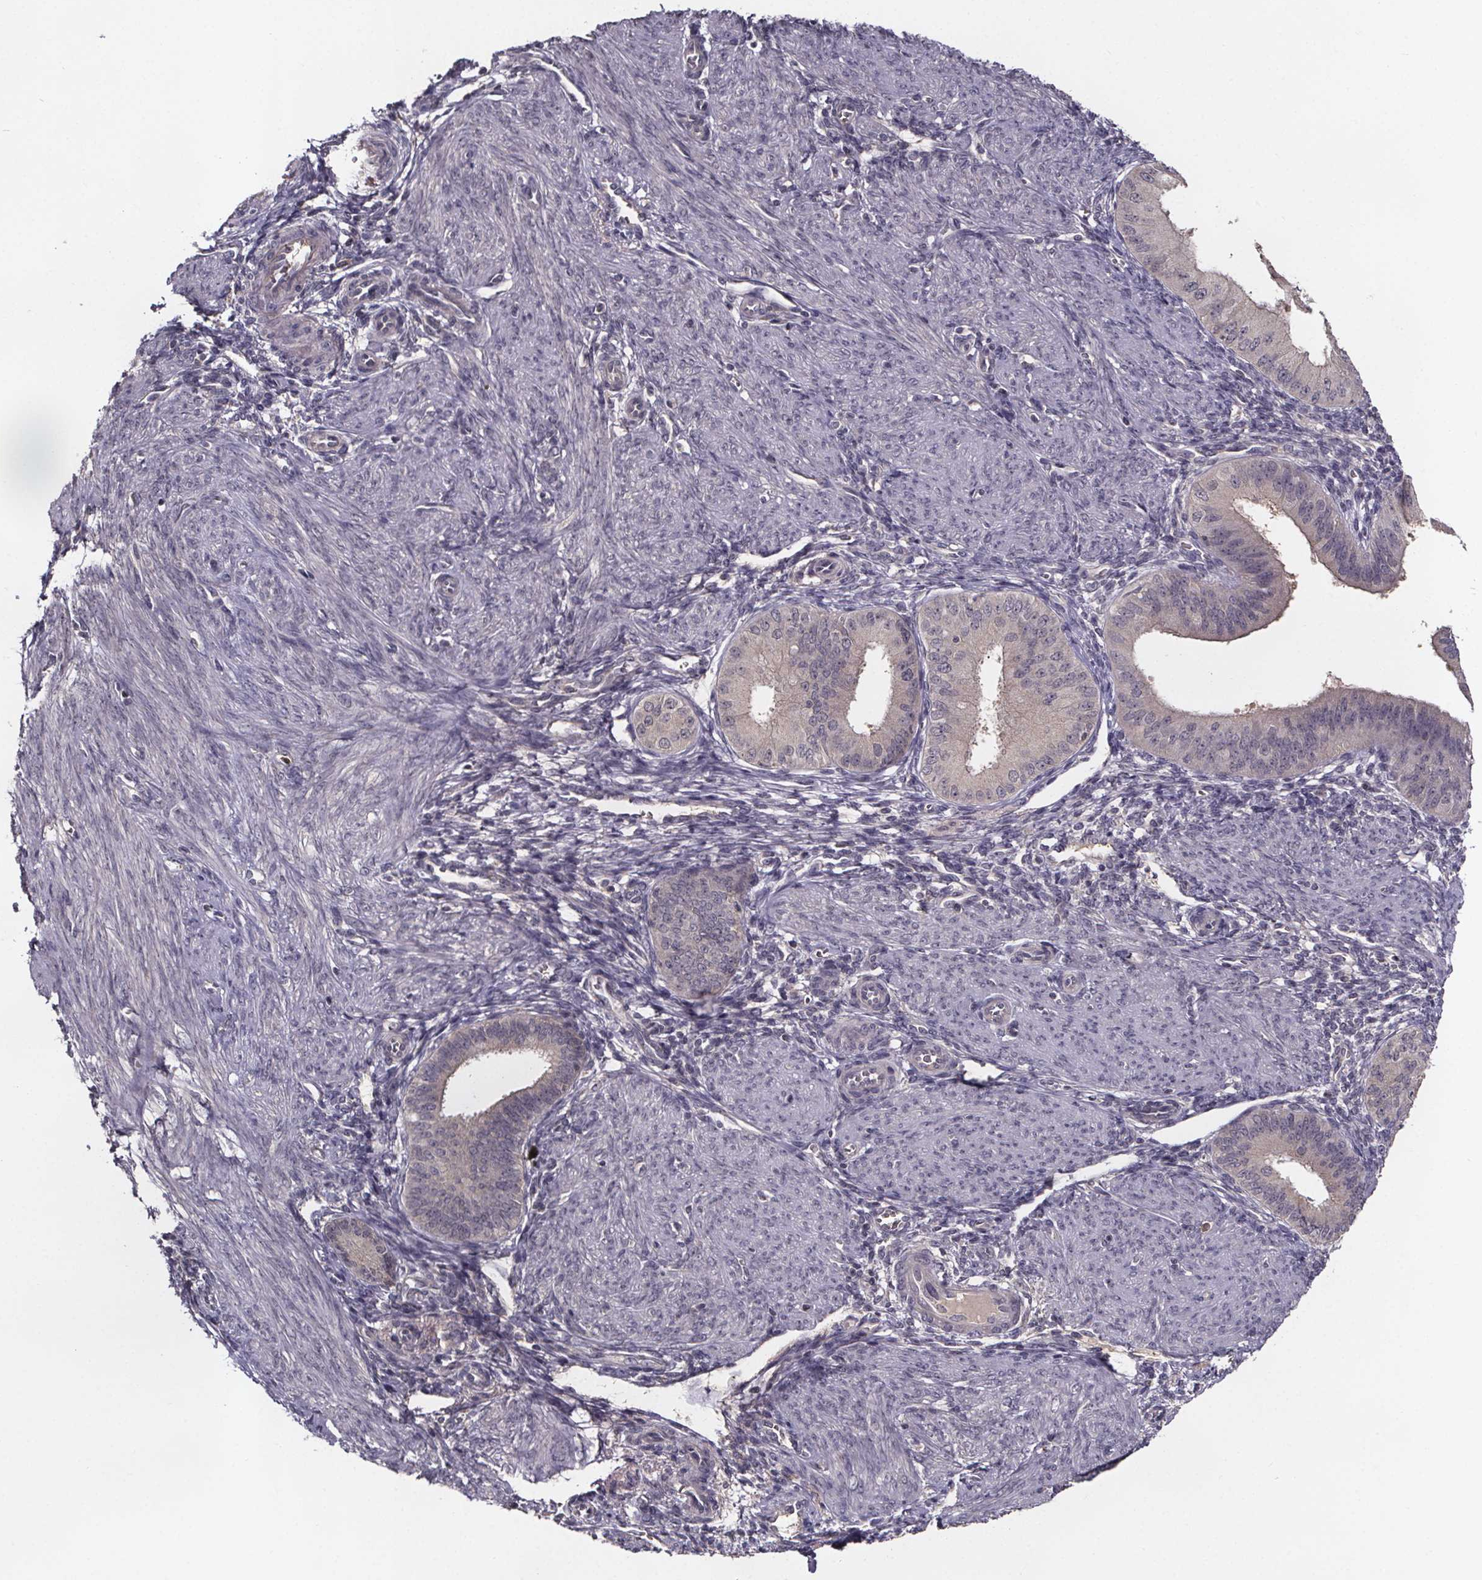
{"staining": {"intensity": "negative", "quantity": "none", "location": "none"}, "tissue": "endometrium", "cell_type": "Cells in endometrial stroma", "image_type": "normal", "snomed": [{"axis": "morphology", "description": "Normal tissue, NOS"}, {"axis": "topography", "description": "Endometrium"}], "caption": "Immunohistochemical staining of normal human endometrium shows no significant staining in cells in endometrial stroma. Nuclei are stained in blue.", "gene": "SMIM1", "patient": {"sex": "female", "age": 39}}